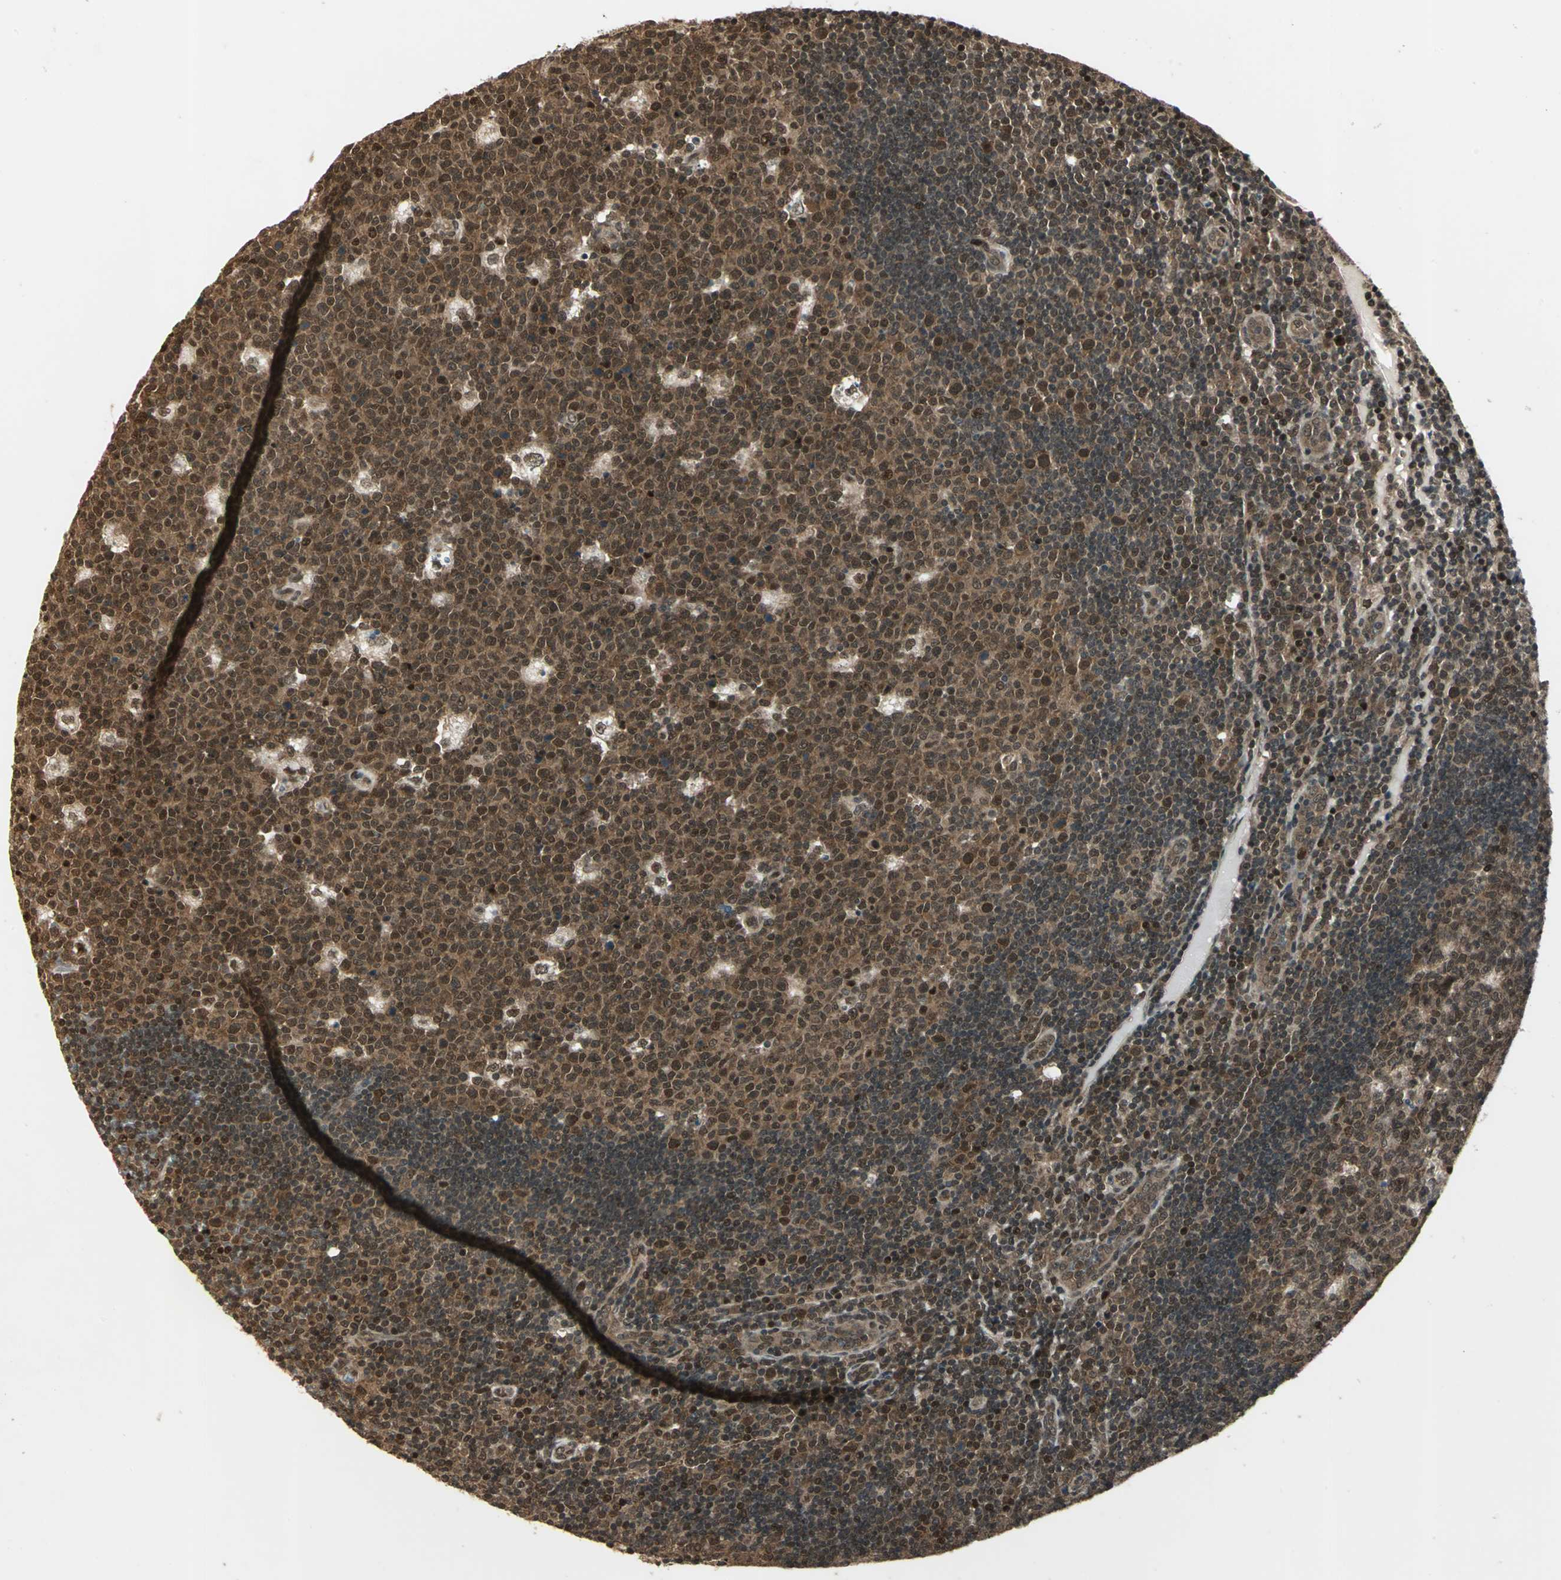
{"staining": {"intensity": "moderate", "quantity": ">75%", "location": "cytoplasmic/membranous,nuclear"}, "tissue": "lymph node", "cell_type": "Germinal center cells", "image_type": "normal", "snomed": [{"axis": "morphology", "description": "Normal tissue, NOS"}, {"axis": "topography", "description": "Lymph node"}, {"axis": "topography", "description": "Salivary gland"}], "caption": "Brown immunohistochemical staining in benign human lymph node reveals moderate cytoplasmic/membranous,nuclear expression in about >75% of germinal center cells. (DAB (3,3'-diaminobenzidine) IHC with brightfield microscopy, high magnification).", "gene": "PSMC3", "patient": {"sex": "male", "age": 8}}